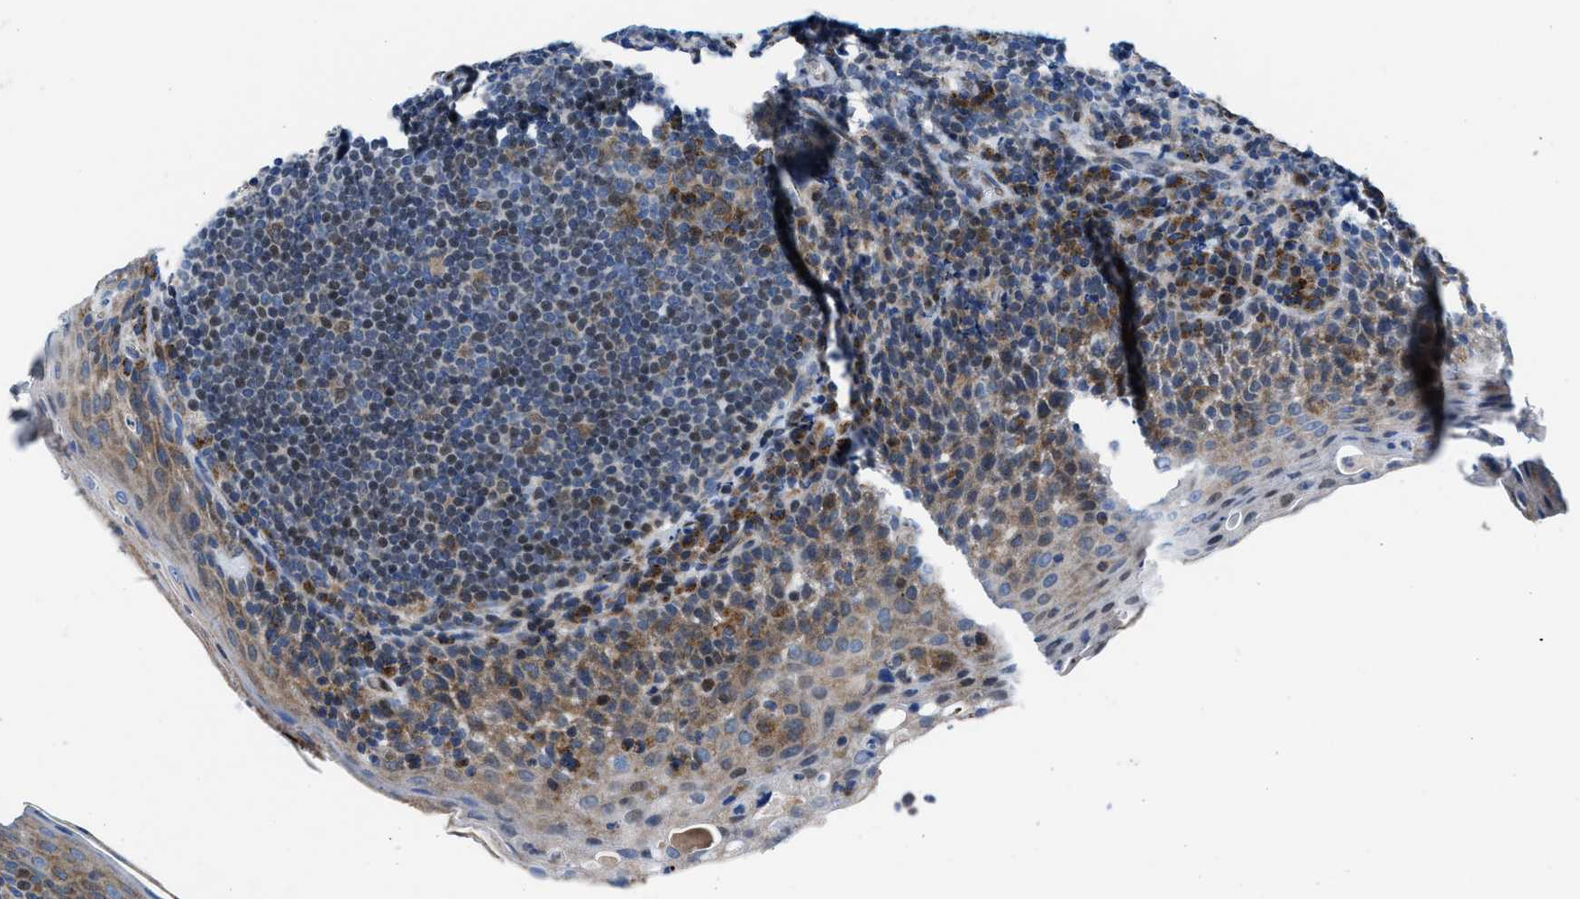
{"staining": {"intensity": "weak", "quantity": "25%-75%", "location": "cytoplasmic/membranous"}, "tissue": "tonsil", "cell_type": "Germinal center cells", "image_type": "normal", "snomed": [{"axis": "morphology", "description": "Normal tissue, NOS"}, {"axis": "topography", "description": "Tonsil"}], "caption": "High-magnification brightfield microscopy of unremarkable tonsil stained with DAB (3,3'-diaminobenzidine) (brown) and counterstained with hematoxylin (blue). germinal center cells exhibit weak cytoplasmic/membranous positivity is seen in about25%-75% of cells. (DAB = brown stain, brightfield microscopy at high magnification).", "gene": "LMO2", "patient": {"sex": "male", "age": 17}}